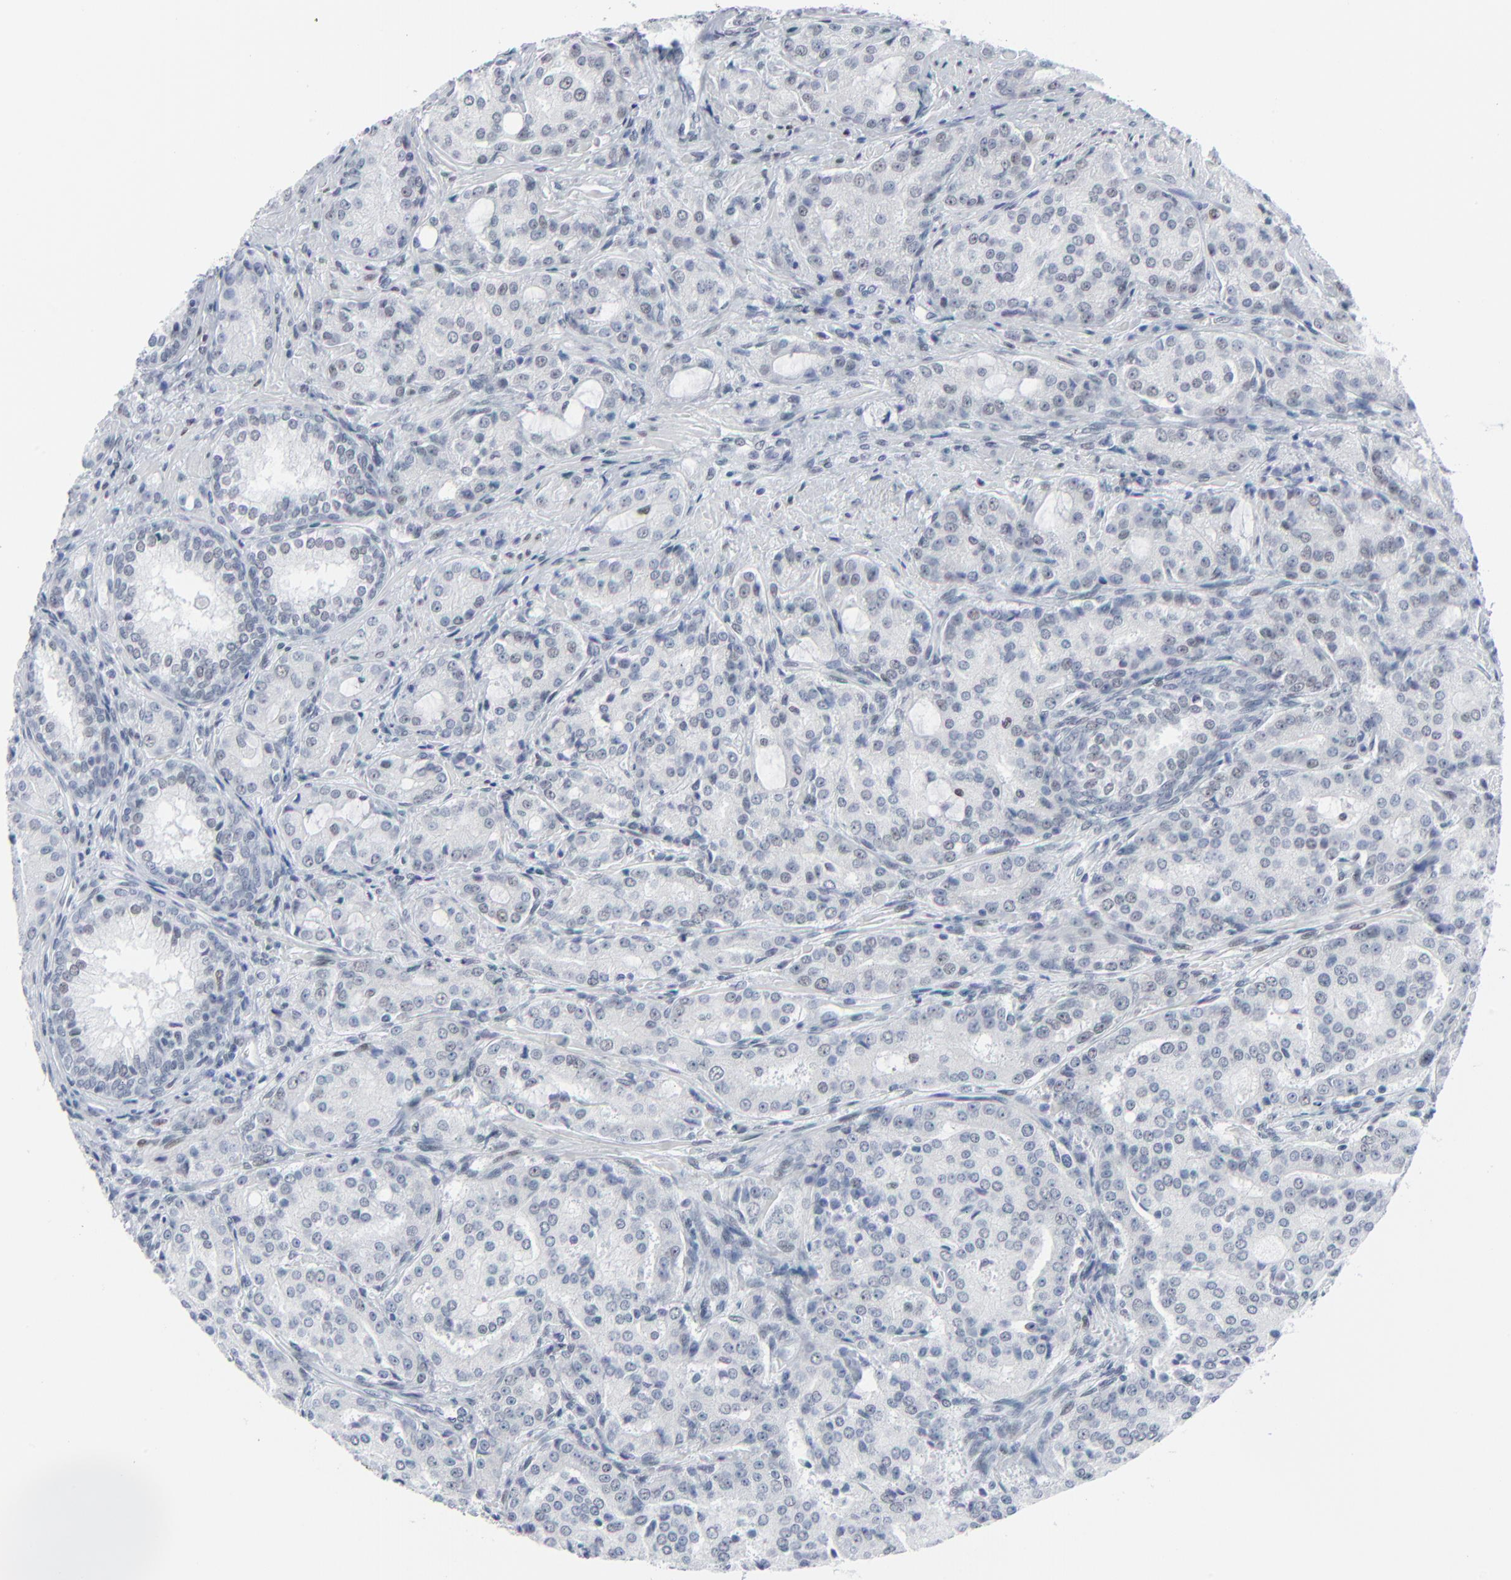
{"staining": {"intensity": "weak", "quantity": "<25%", "location": "nuclear"}, "tissue": "prostate cancer", "cell_type": "Tumor cells", "image_type": "cancer", "snomed": [{"axis": "morphology", "description": "Adenocarcinoma, High grade"}, {"axis": "topography", "description": "Prostate"}], "caption": "Prostate cancer (adenocarcinoma (high-grade)) was stained to show a protein in brown. There is no significant expression in tumor cells.", "gene": "SIRT1", "patient": {"sex": "male", "age": 72}}